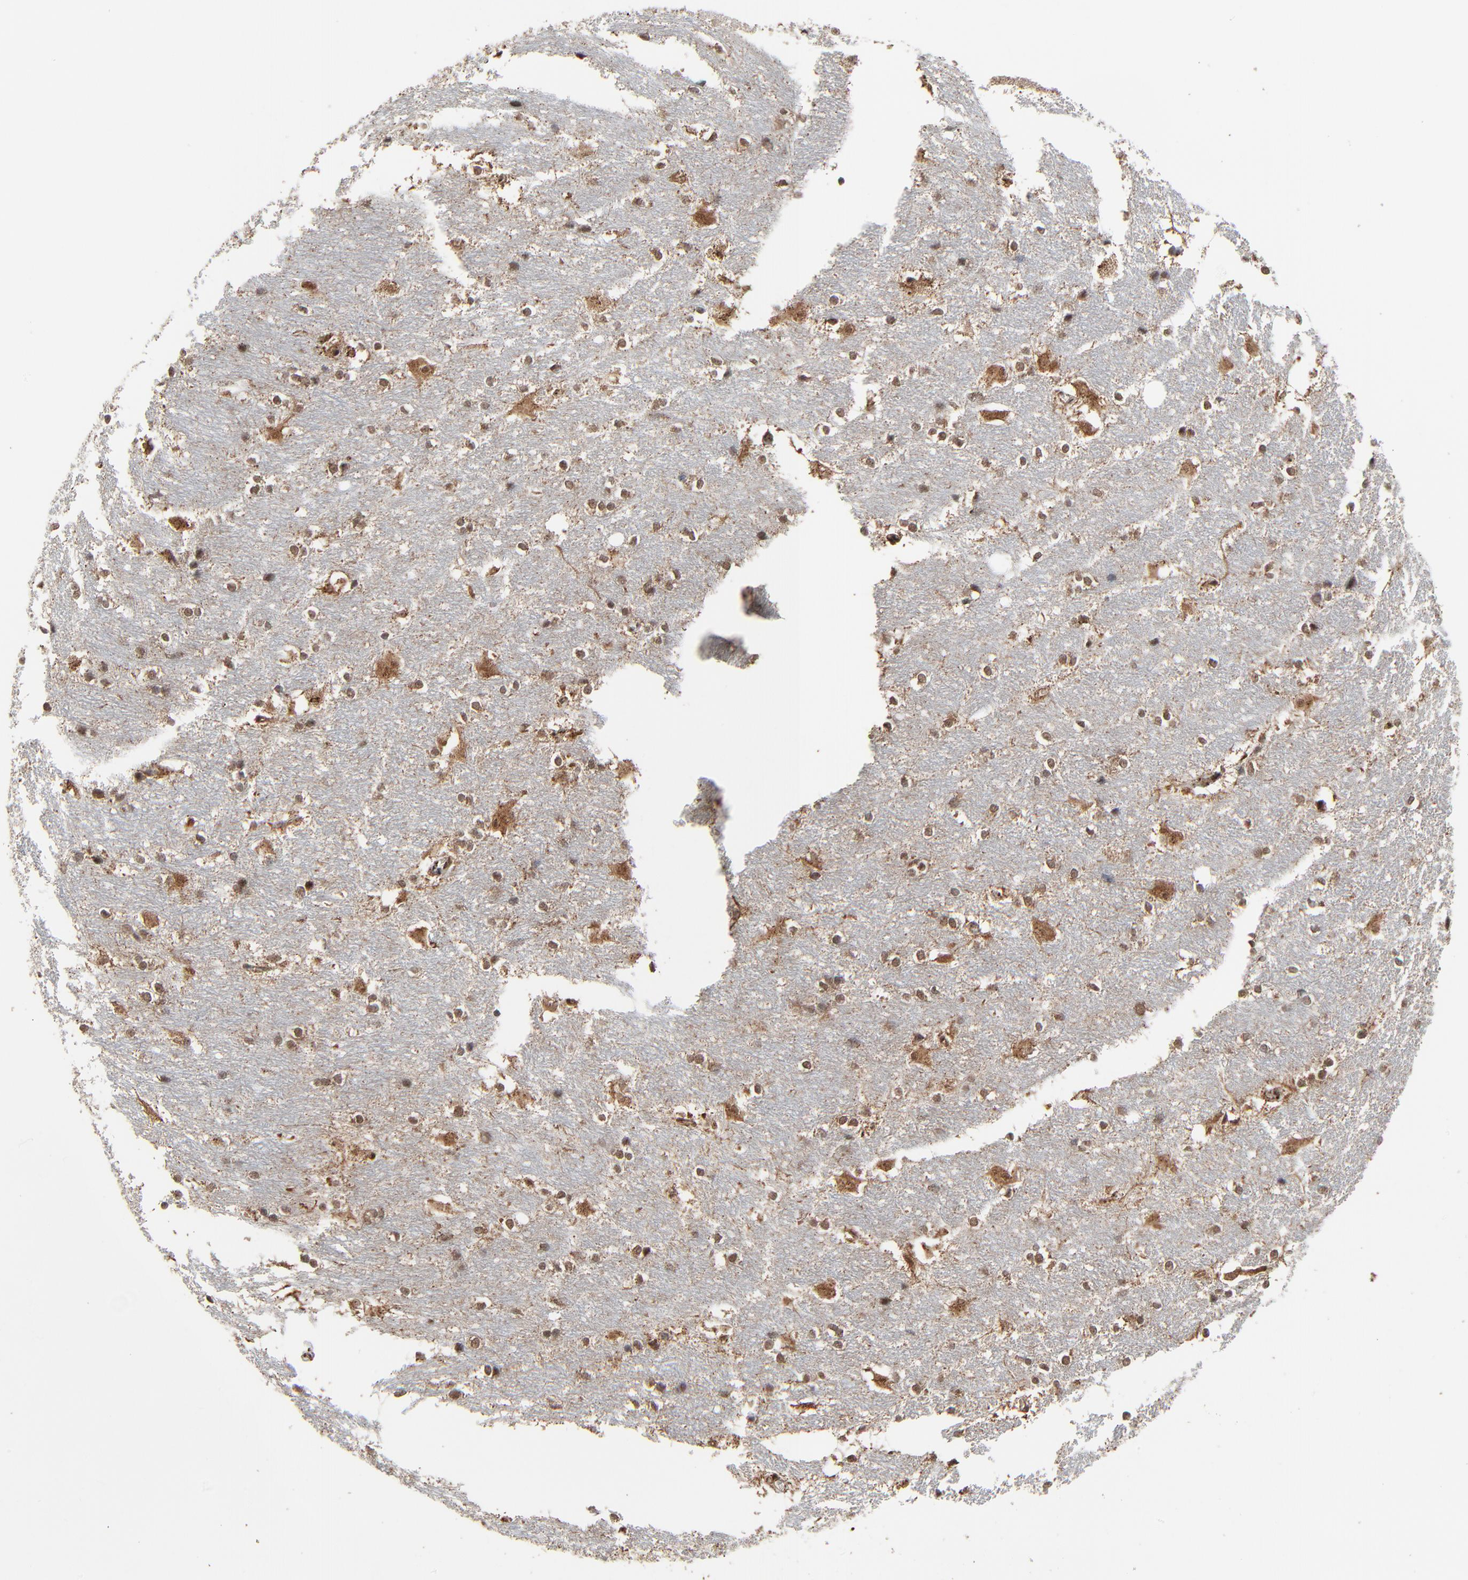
{"staining": {"intensity": "weak", "quantity": ">75%", "location": "cytoplasmic/membranous"}, "tissue": "hippocampus", "cell_type": "Glial cells", "image_type": "normal", "snomed": [{"axis": "morphology", "description": "Normal tissue, NOS"}, {"axis": "topography", "description": "Hippocampus"}], "caption": "Immunohistochemical staining of benign hippocampus demonstrates low levels of weak cytoplasmic/membranous positivity in approximately >75% of glial cells.", "gene": "RHOJ", "patient": {"sex": "female", "age": 19}}